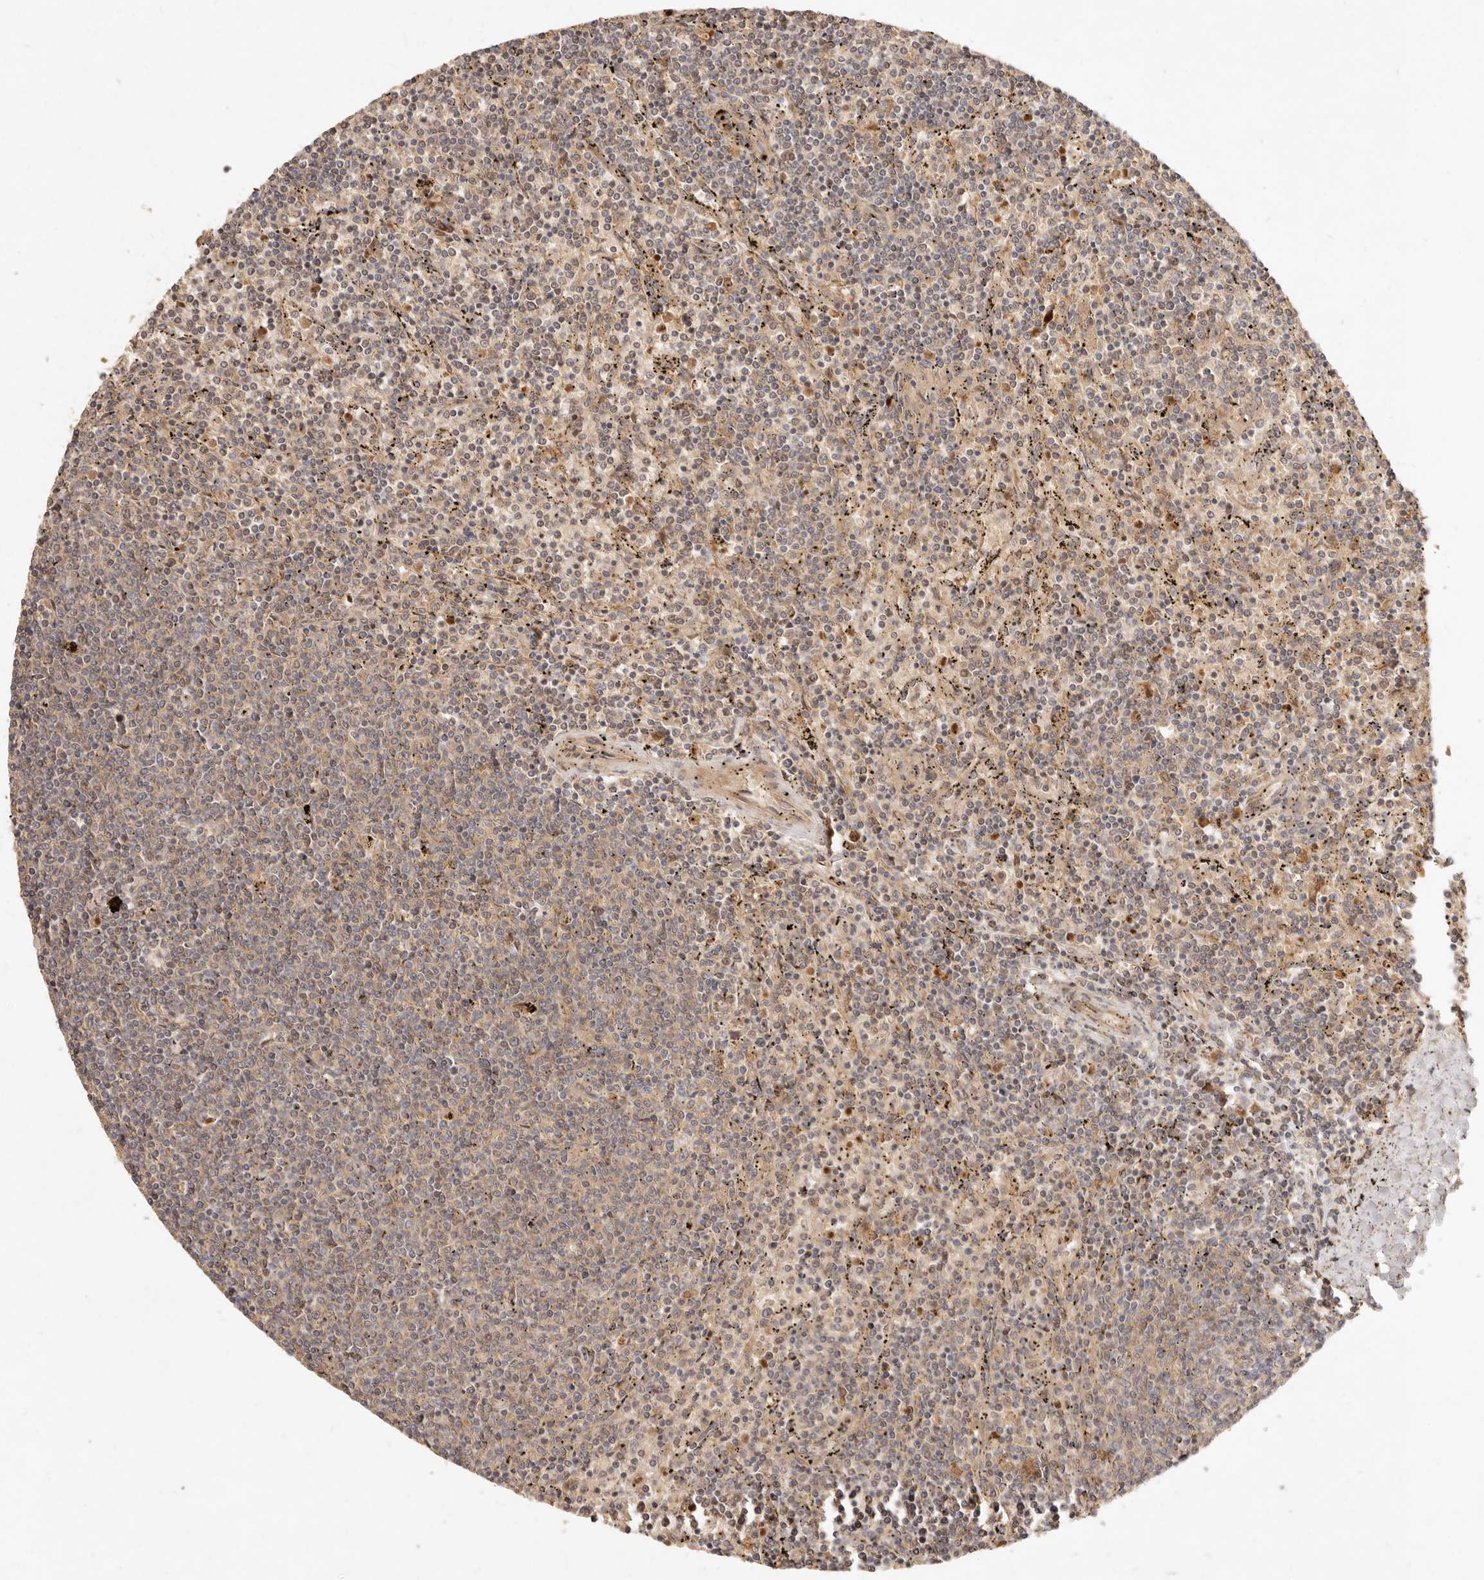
{"staining": {"intensity": "weak", "quantity": "25%-75%", "location": "cytoplasmic/membranous"}, "tissue": "lymphoma", "cell_type": "Tumor cells", "image_type": "cancer", "snomed": [{"axis": "morphology", "description": "Malignant lymphoma, non-Hodgkin's type, Low grade"}, {"axis": "topography", "description": "Spleen"}], "caption": "Malignant lymphoma, non-Hodgkin's type (low-grade) was stained to show a protein in brown. There is low levels of weak cytoplasmic/membranous staining in approximately 25%-75% of tumor cells.", "gene": "FREM2", "patient": {"sex": "female", "age": 50}}